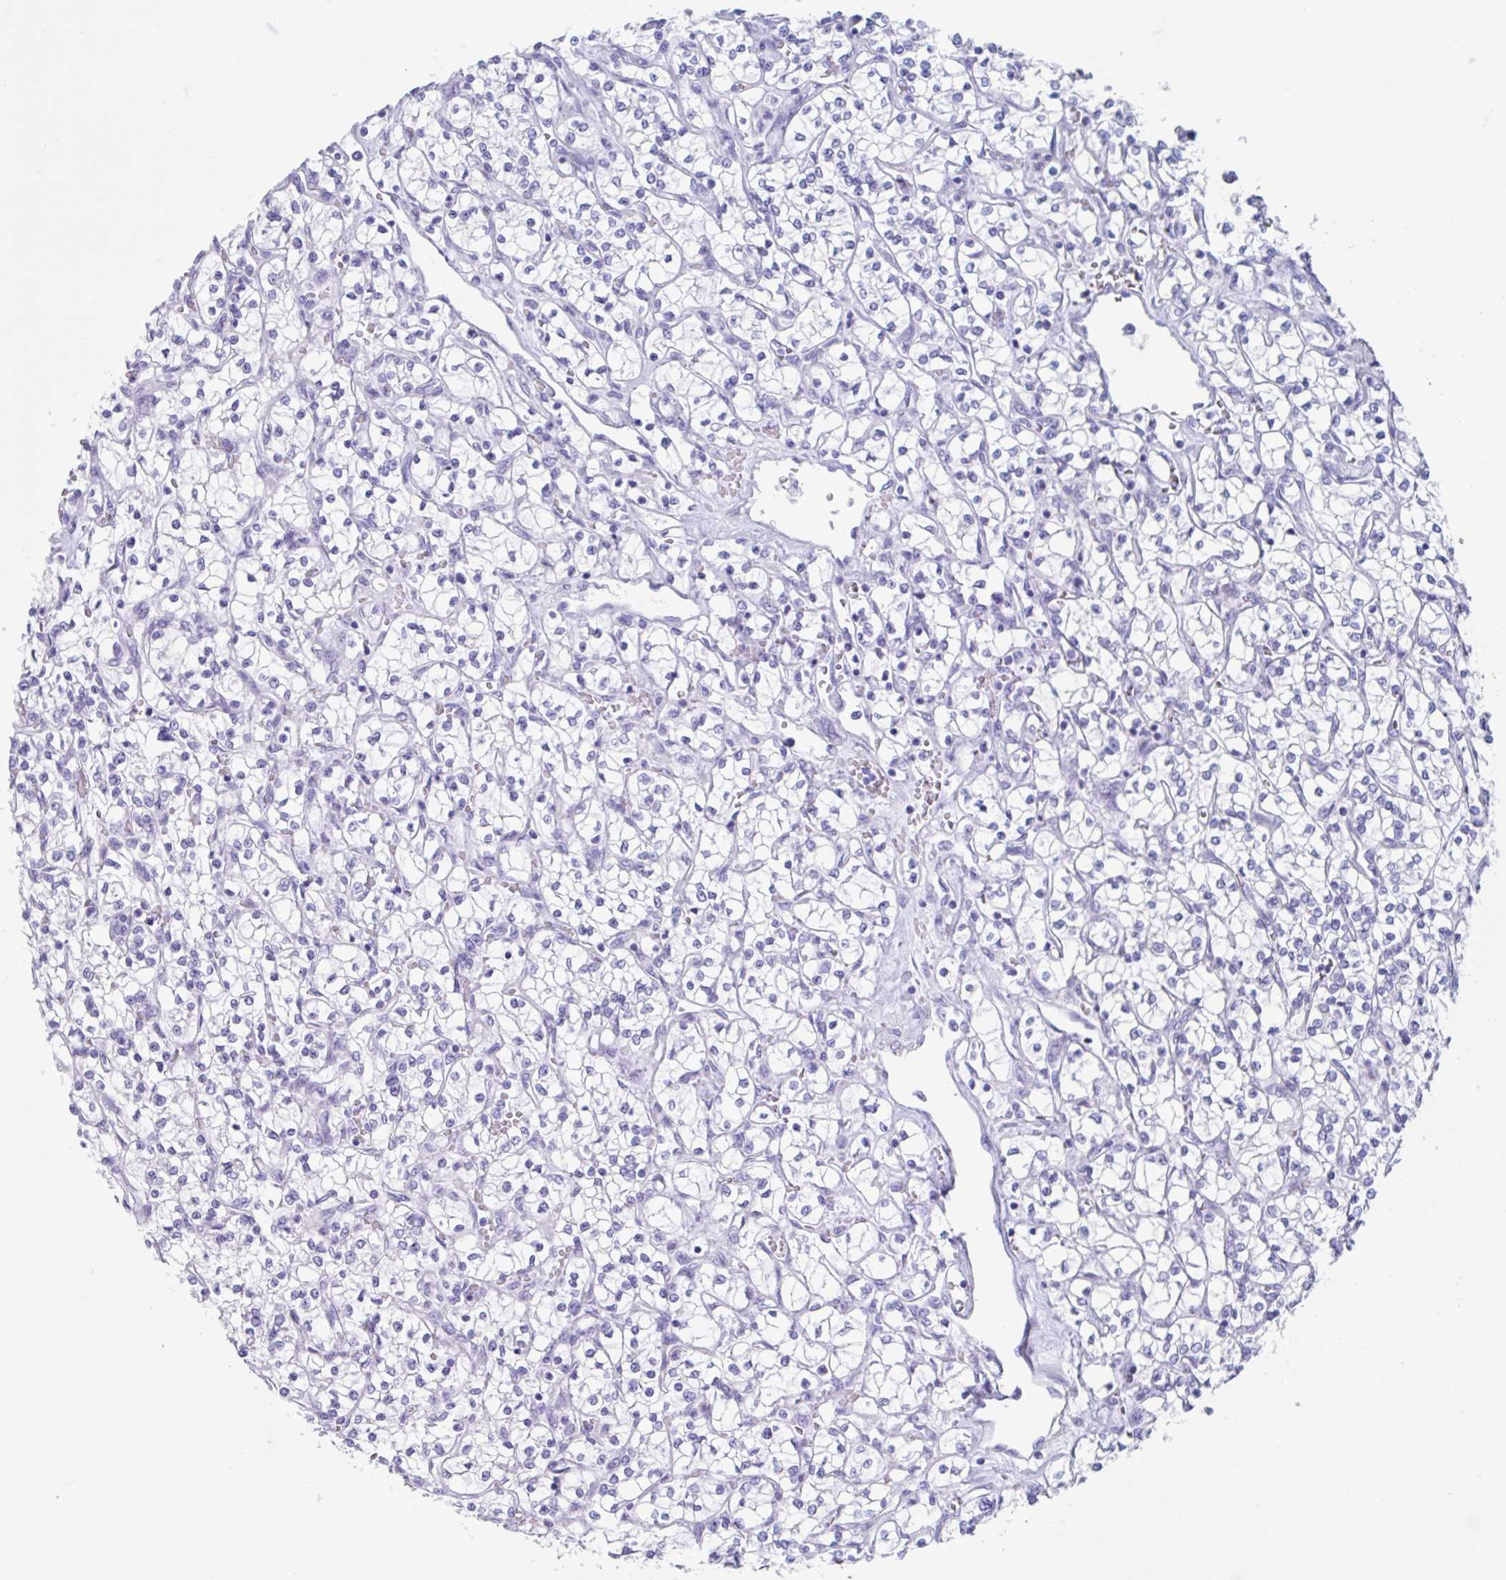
{"staining": {"intensity": "negative", "quantity": "none", "location": "none"}, "tissue": "renal cancer", "cell_type": "Tumor cells", "image_type": "cancer", "snomed": [{"axis": "morphology", "description": "Adenocarcinoma, NOS"}, {"axis": "topography", "description": "Kidney"}], "caption": "Immunohistochemical staining of human renal cancer reveals no significant expression in tumor cells.", "gene": "CPTP", "patient": {"sex": "female", "age": 64}}